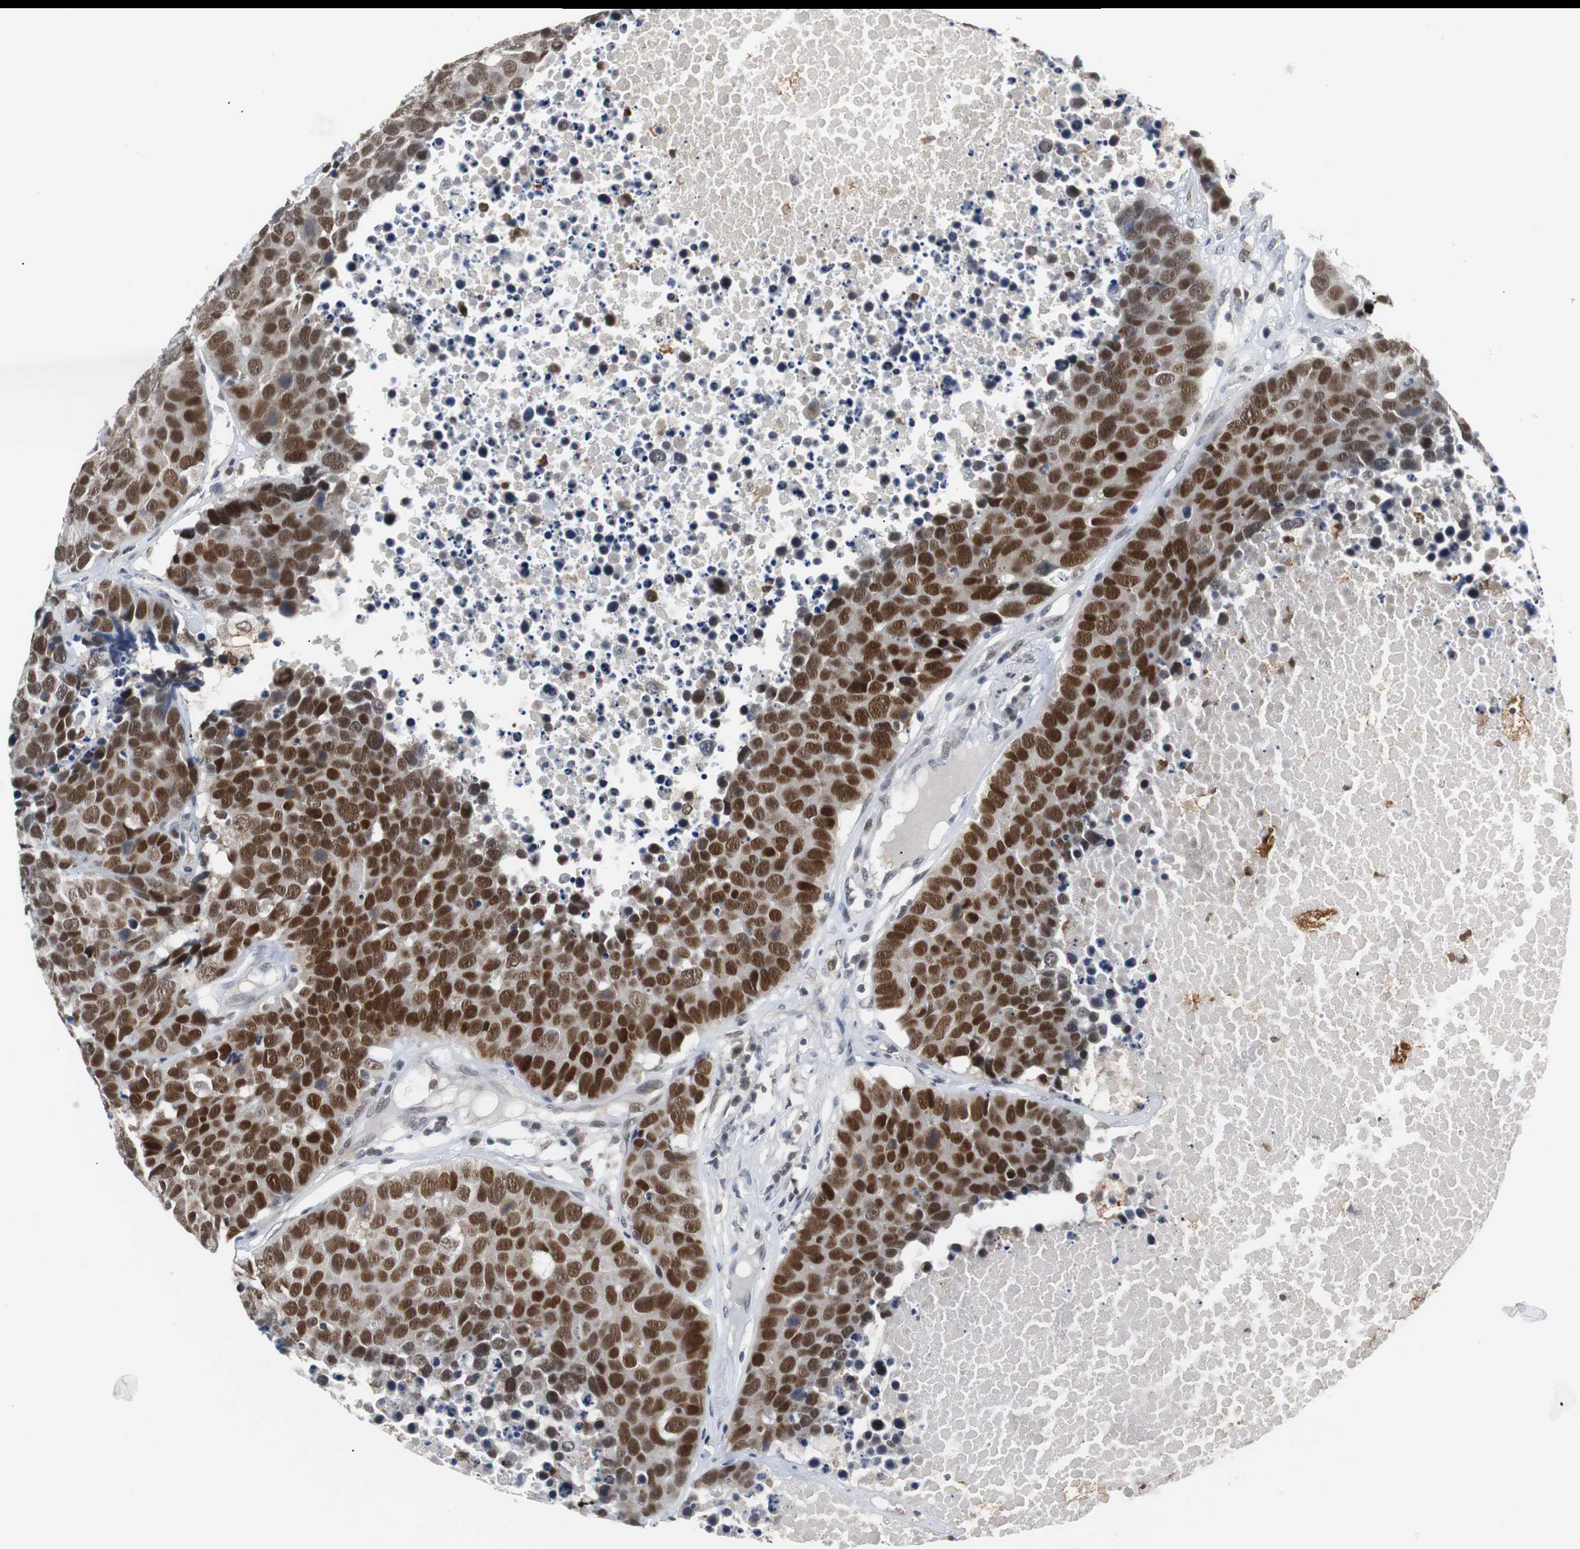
{"staining": {"intensity": "strong", "quantity": ">75%", "location": "nuclear"}, "tissue": "carcinoid", "cell_type": "Tumor cells", "image_type": "cancer", "snomed": [{"axis": "morphology", "description": "Carcinoid, malignant, NOS"}, {"axis": "topography", "description": "Lung"}], "caption": "Tumor cells show high levels of strong nuclear positivity in about >75% of cells in carcinoid.", "gene": "SIRT1", "patient": {"sex": "male", "age": 60}}